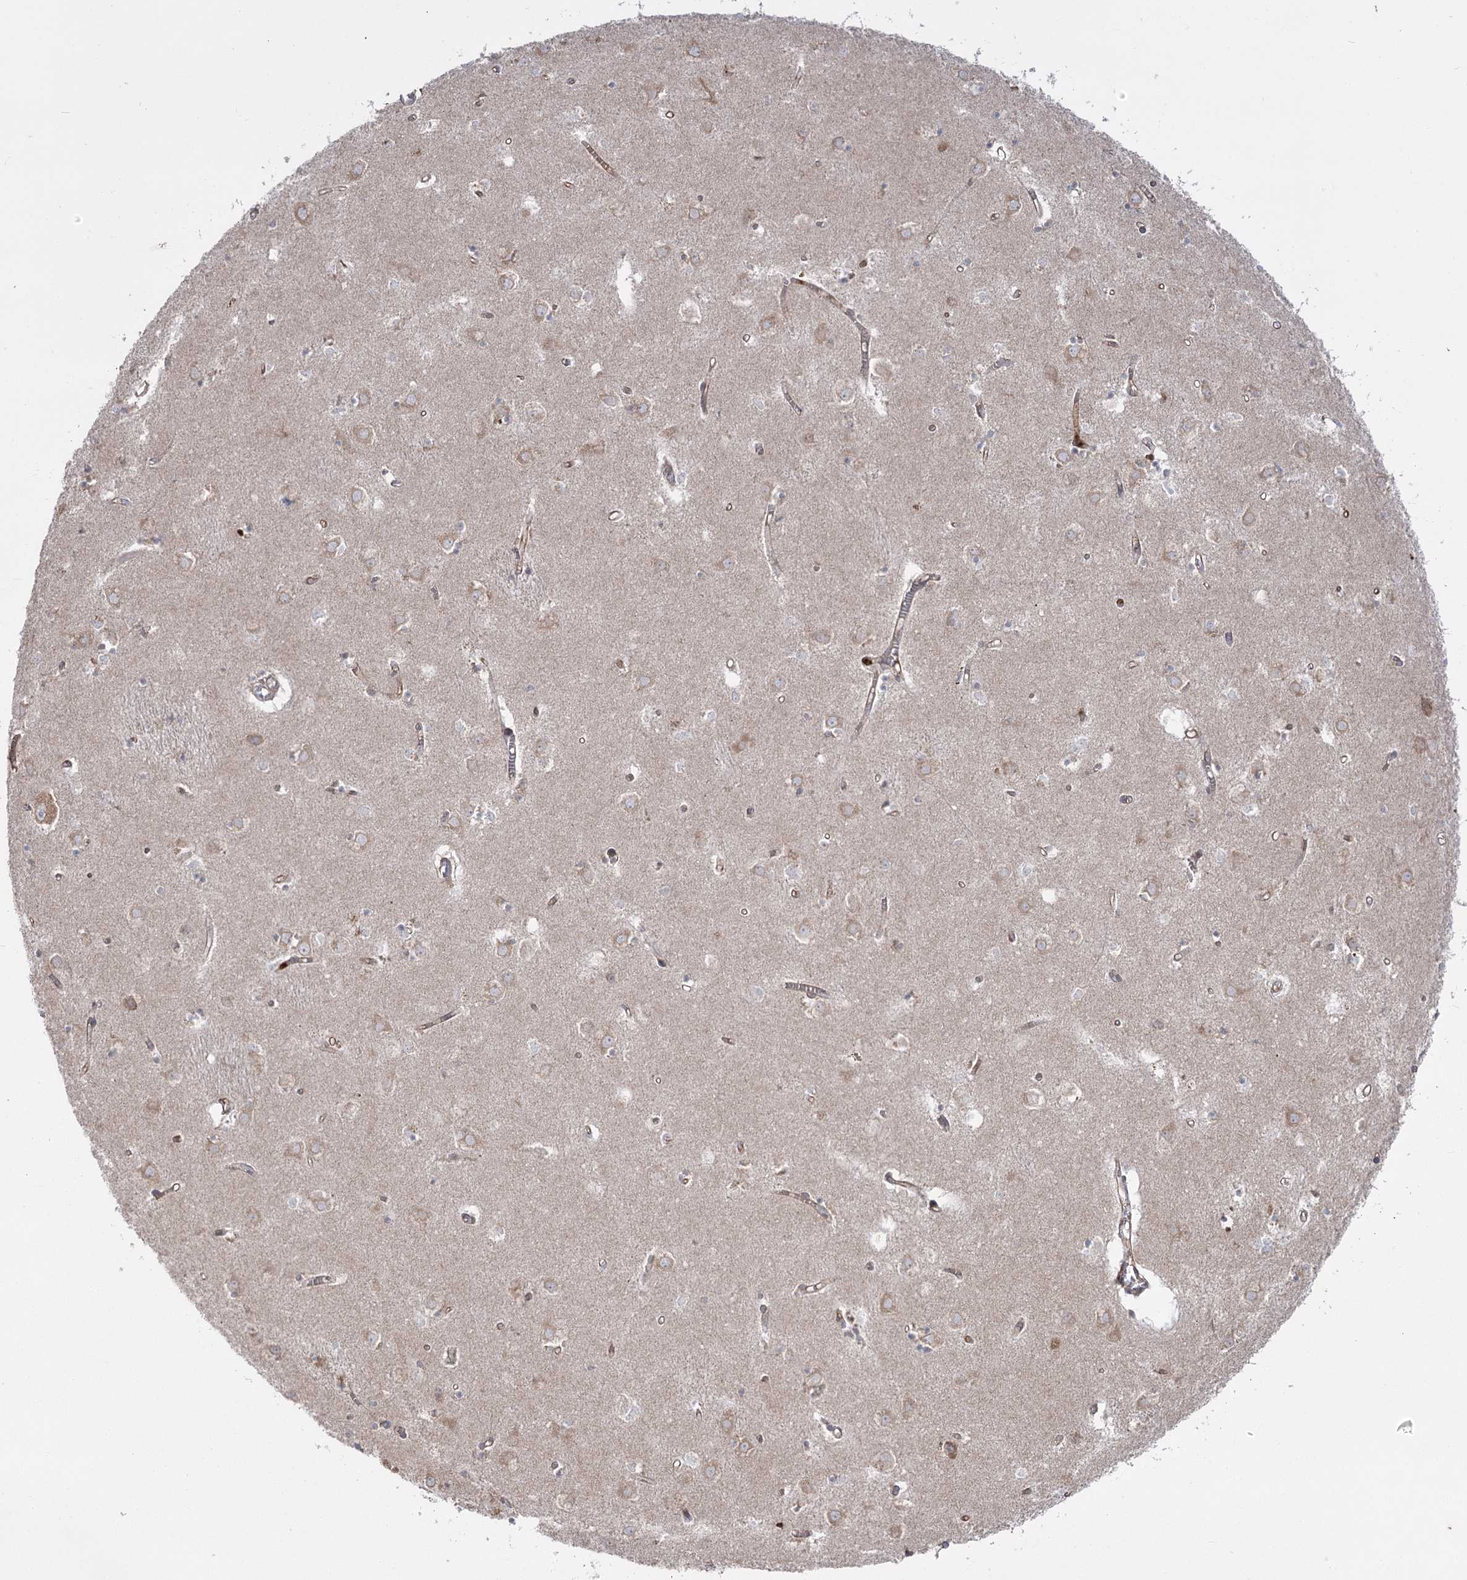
{"staining": {"intensity": "moderate", "quantity": "<25%", "location": "cytoplasmic/membranous"}, "tissue": "caudate", "cell_type": "Glial cells", "image_type": "normal", "snomed": [{"axis": "morphology", "description": "Normal tissue, NOS"}, {"axis": "topography", "description": "Lateral ventricle wall"}], "caption": "Protein expression analysis of normal human caudate reveals moderate cytoplasmic/membranous positivity in about <25% of glial cells. Using DAB (3,3'-diaminobenzidine) (brown) and hematoxylin (blue) stains, captured at high magnification using brightfield microscopy.", "gene": "PLEKHA5", "patient": {"sex": "male", "age": 70}}